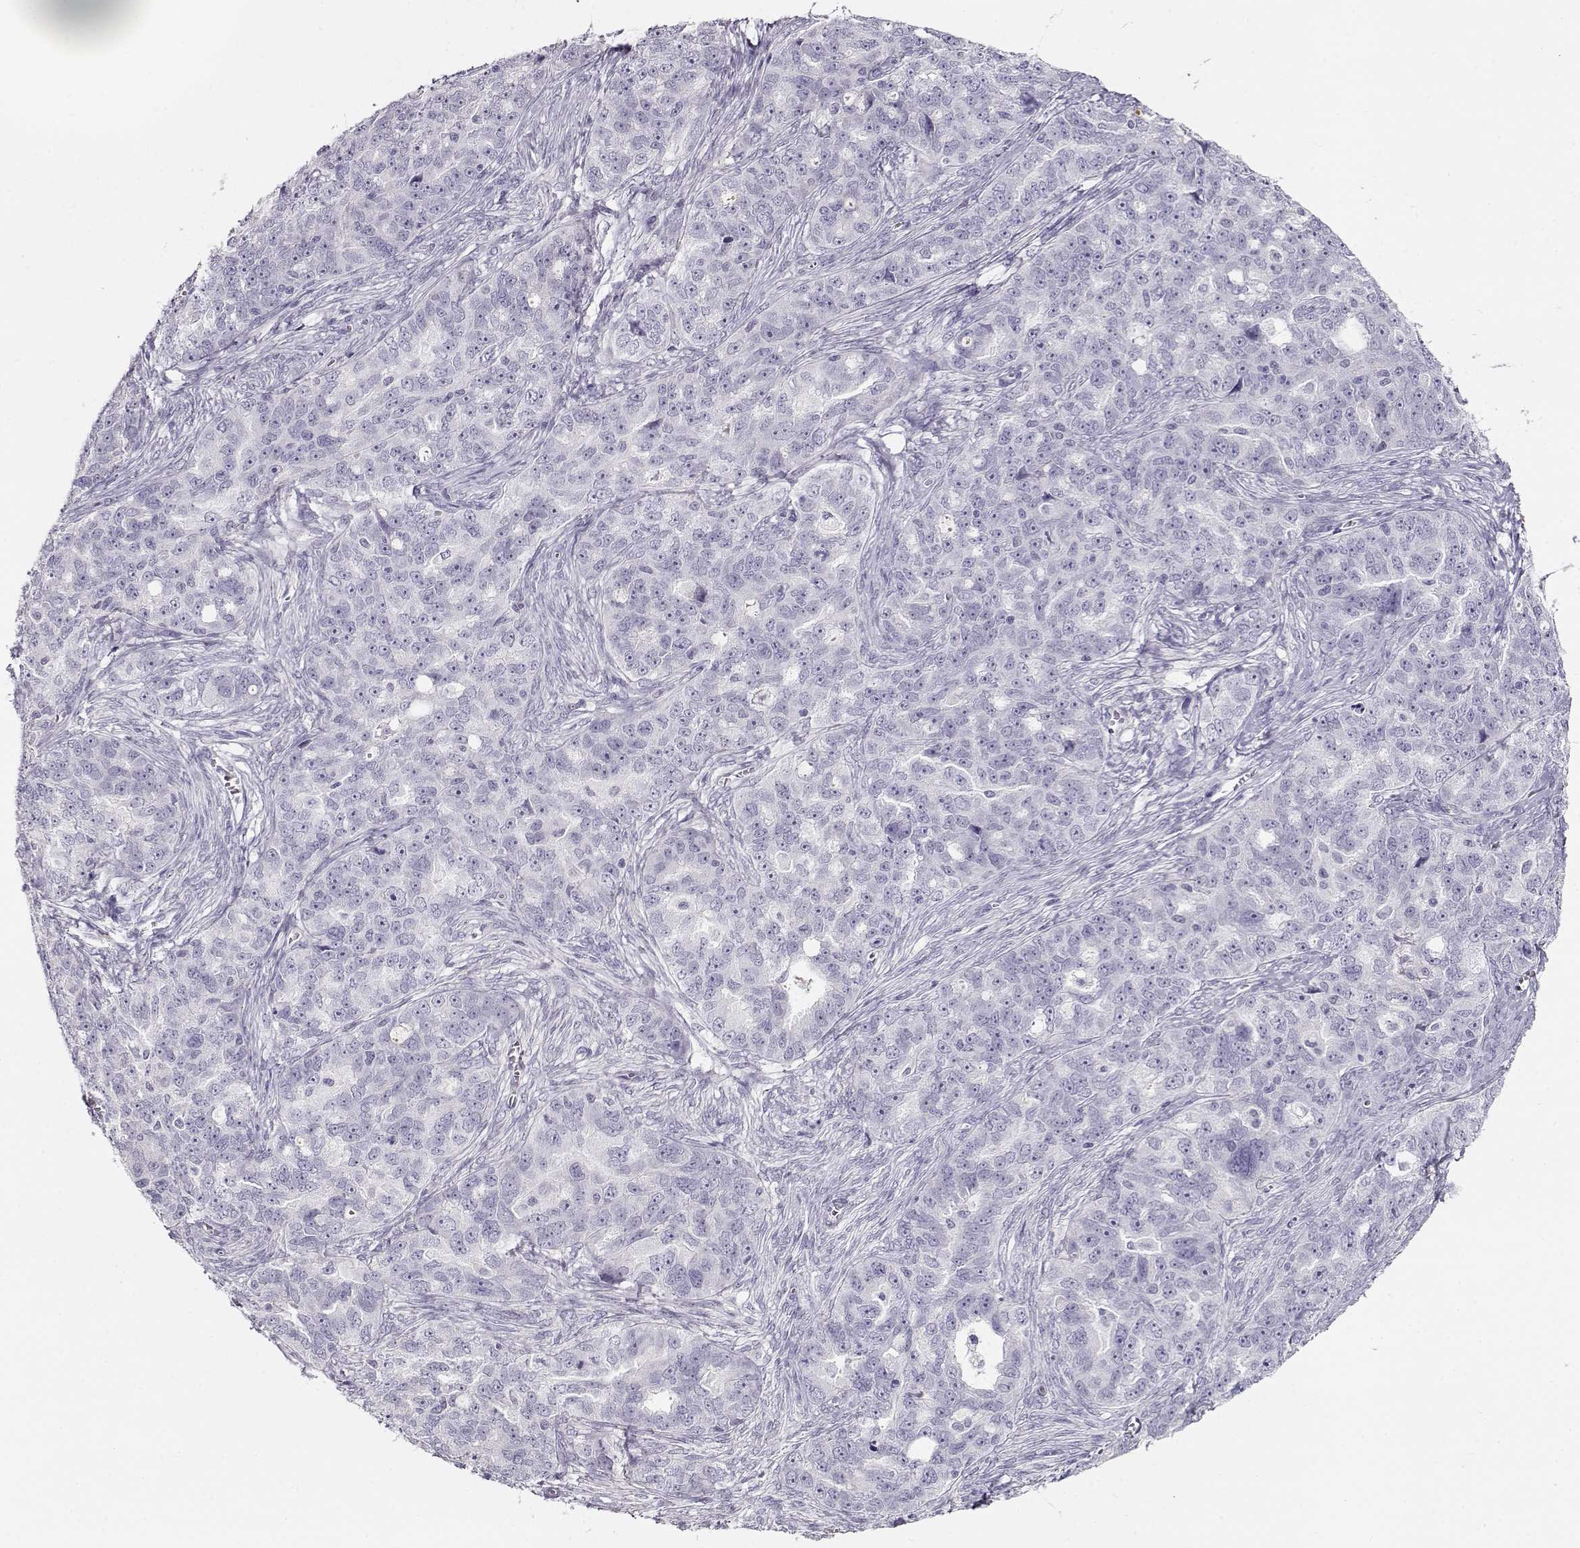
{"staining": {"intensity": "negative", "quantity": "none", "location": "none"}, "tissue": "ovarian cancer", "cell_type": "Tumor cells", "image_type": "cancer", "snomed": [{"axis": "morphology", "description": "Cystadenocarcinoma, serous, NOS"}, {"axis": "topography", "description": "Ovary"}], "caption": "Tumor cells are negative for brown protein staining in ovarian cancer (serous cystadenocarcinoma). Nuclei are stained in blue.", "gene": "RBM44", "patient": {"sex": "female", "age": 51}}